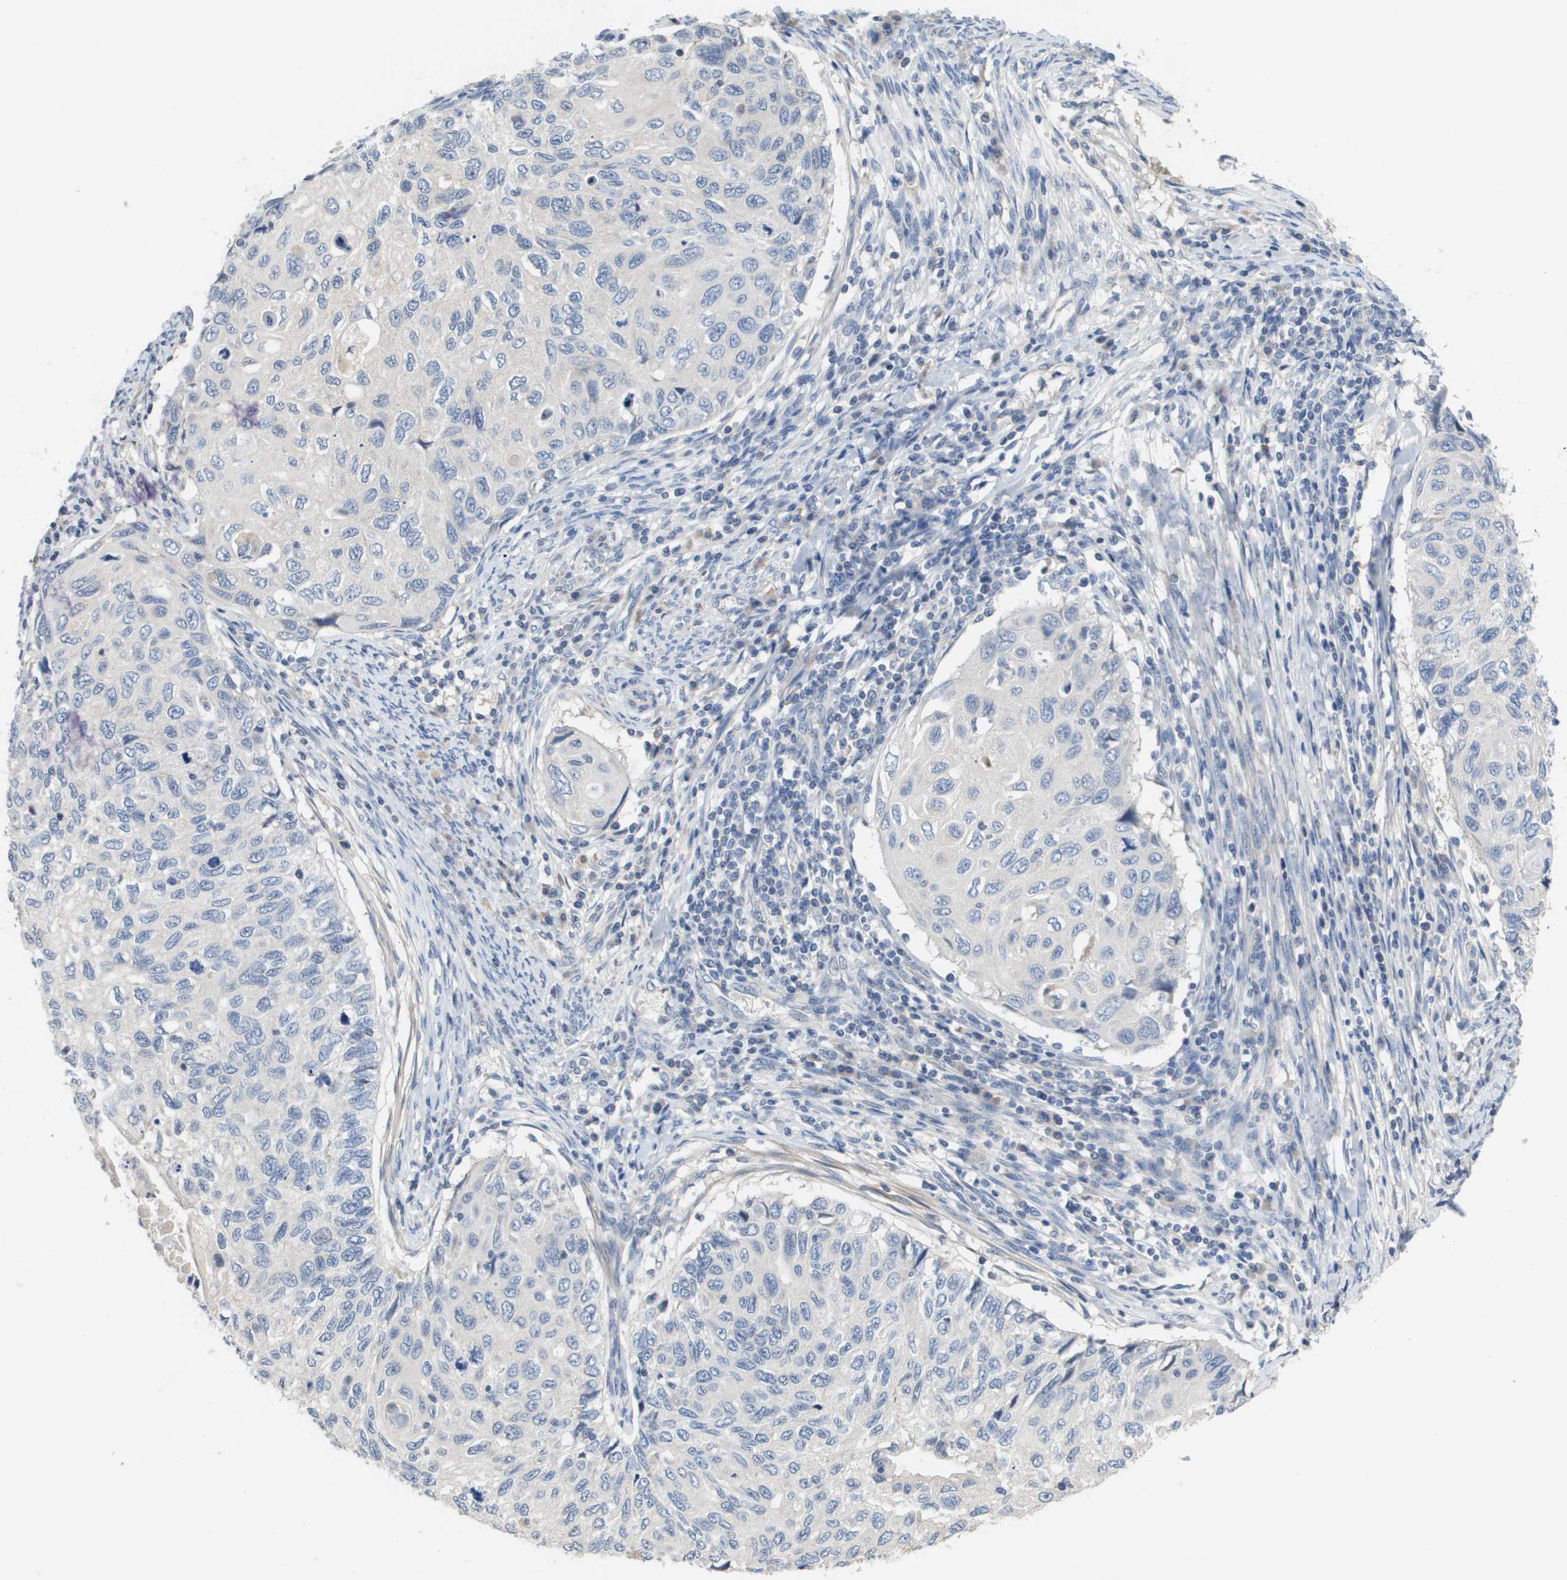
{"staining": {"intensity": "negative", "quantity": "none", "location": "none"}, "tissue": "cervical cancer", "cell_type": "Tumor cells", "image_type": "cancer", "snomed": [{"axis": "morphology", "description": "Squamous cell carcinoma, NOS"}, {"axis": "topography", "description": "Cervix"}], "caption": "This is a photomicrograph of immunohistochemistry staining of squamous cell carcinoma (cervical), which shows no positivity in tumor cells.", "gene": "CAPN11", "patient": {"sex": "female", "age": 70}}